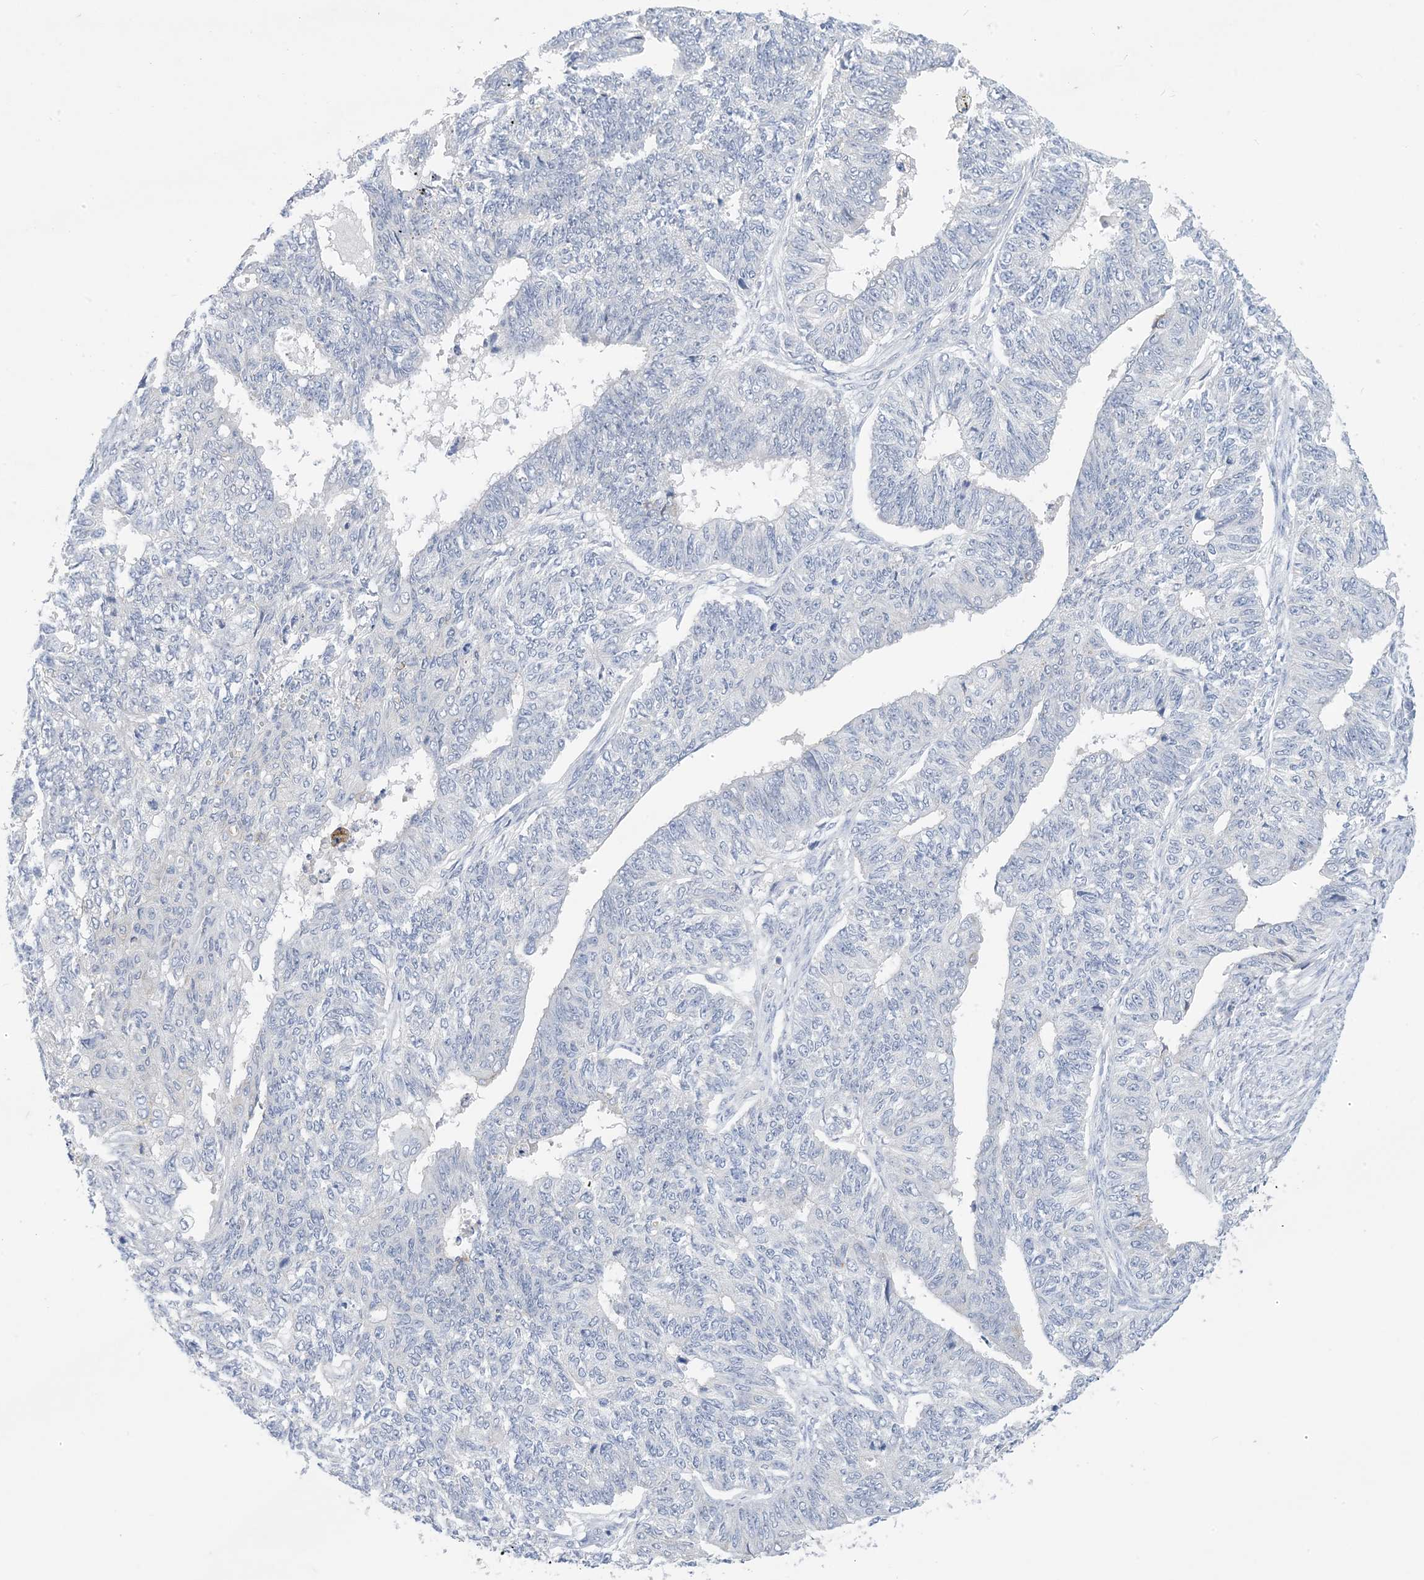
{"staining": {"intensity": "negative", "quantity": "none", "location": "none"}, "tissue": "endometrial cancer", "cell_type": "Tumor cells", "image_type": "cancer", "snomed": [{"axis": "morphology", "description": "Adenocarcinoma, NOS"}, {"axis": "topography", "description": "Endometrium"}], "caption": "Endometrial adenocarcinoma stained for a protein using immunohistochemistry (IHC) demonstrates no staining tumor cells.", "gene": "DSC3", "patient": {"sex": "female", "age": 32}}